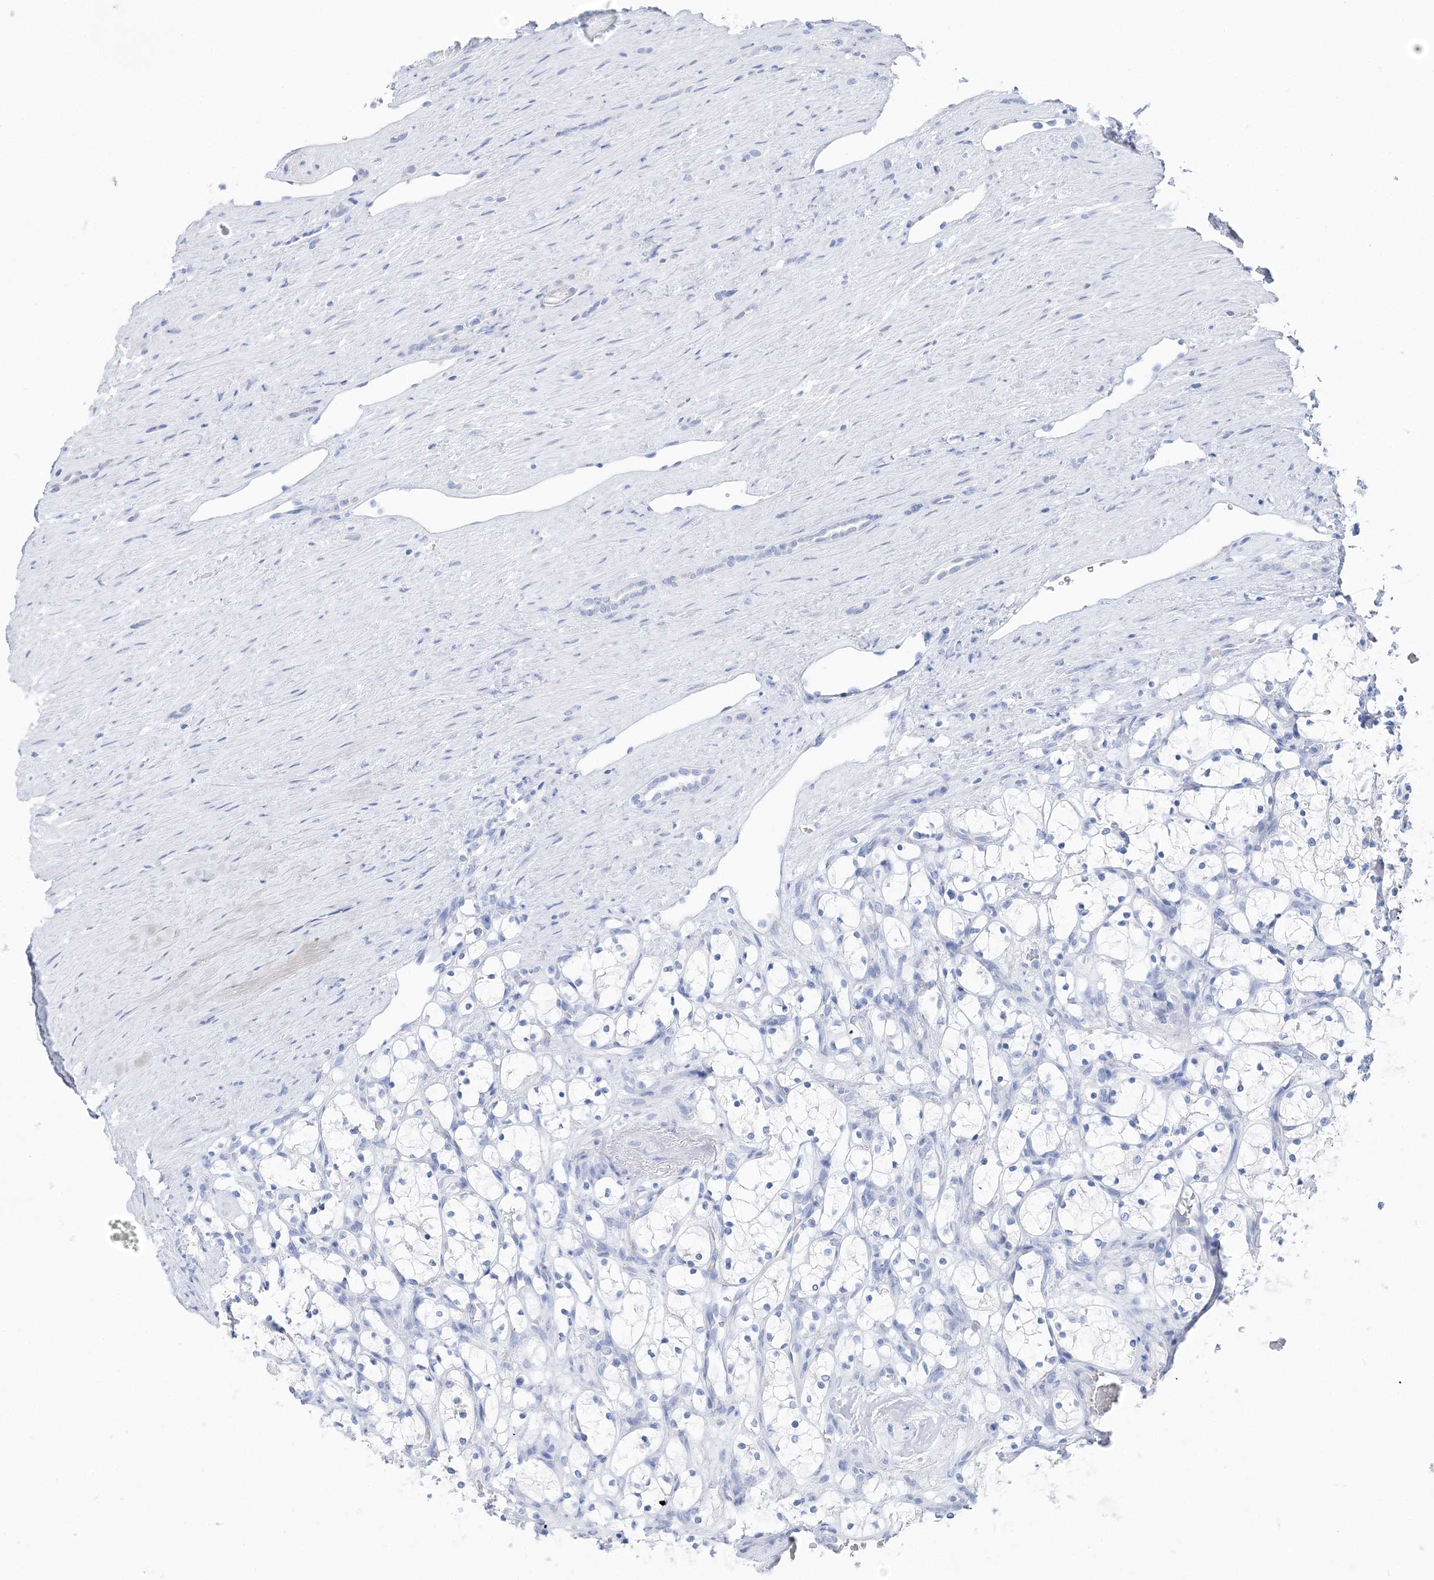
{"staining": {"intensity": "negative", "quantity": "none", "location": "none"}, "tissue": "renal cancer", "cell_type": "Tumor cells", "image_type": "cancer", "snomed": [{"axis": "morphology", "description": "Adenocarcinoma, NOS"}, {"axis": "topography", "description": "Kidney"}], "caption": "Immunohistochemistry (IHC) image of adenocarcinoma (renal) stained for a protein (brown), which exhibits no positivity in tumor cells. (DAB immunohistochemistry (IHC), high magnification).", "gene": "TSPYL6", "patient": {"sex": "female", "age": 69}}